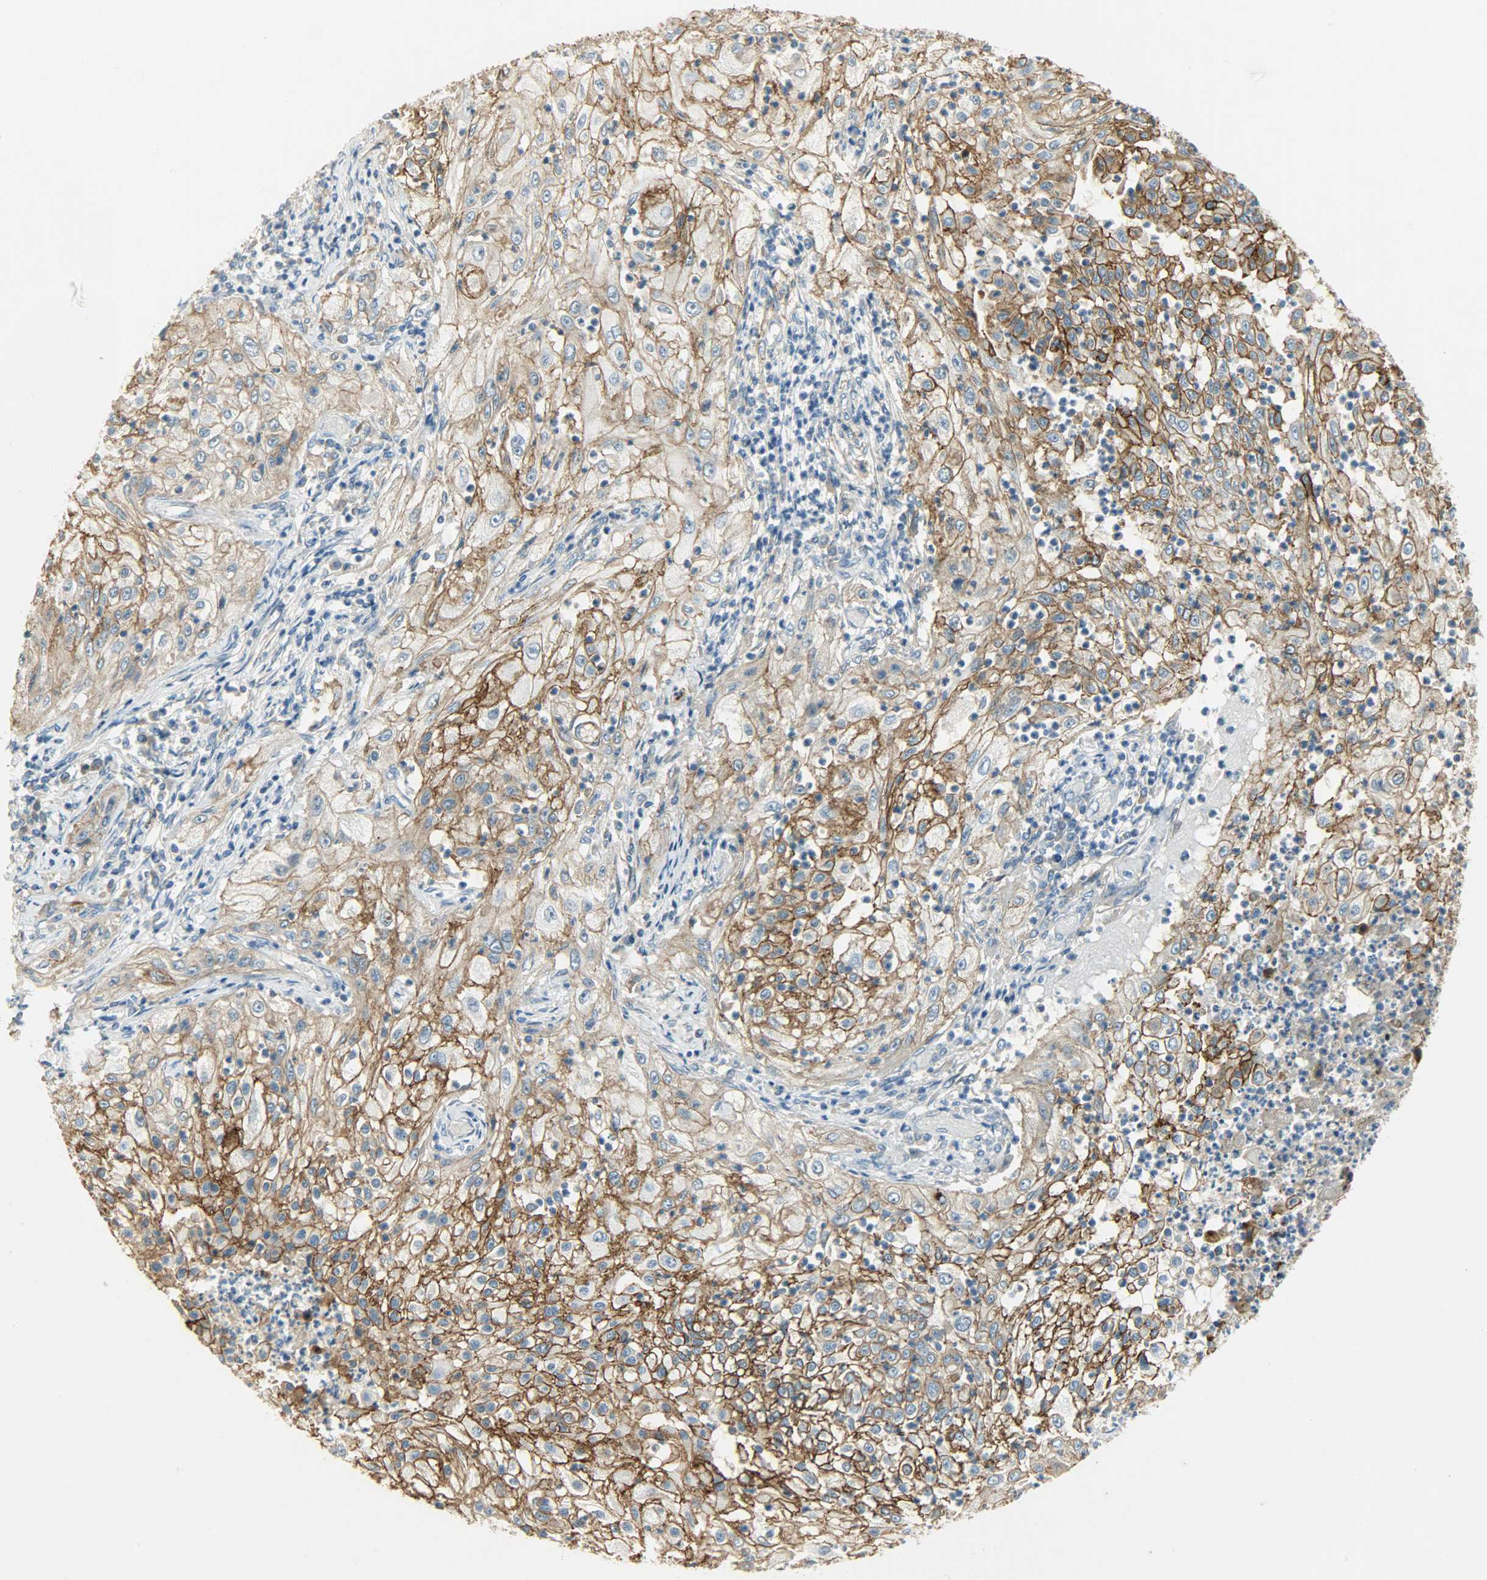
{"staining": {"intensity": "strong", "quantity": ">75%", "location": "cytoplasmic/membranous"}, "tissue": "lung cancer", "cell_type": "Tumor cells", "image_type": "cancer", "snomed": [{"axis": "morphology", "description": "Inflammation, NOS"}, {"axis": "morphology", "description": "Squamous cell carcinoma, NOS"}, {"axis": "topography", "description": "Lymph node"}, {"axis": "topography", "description": "Soft tissue"}, {"axis": "topography", "description": "Lung"}], "caption": "A brown stain highlights strong cytoplasmic/membranous expression of a protein in human lung cancer (squamous cell carcinoma) tumor cells. (brown staining indicates protein expression, while blue staining denotes nuclei).", "gene": "DSG2", "patient": {"sex": "male", "age": 66}}